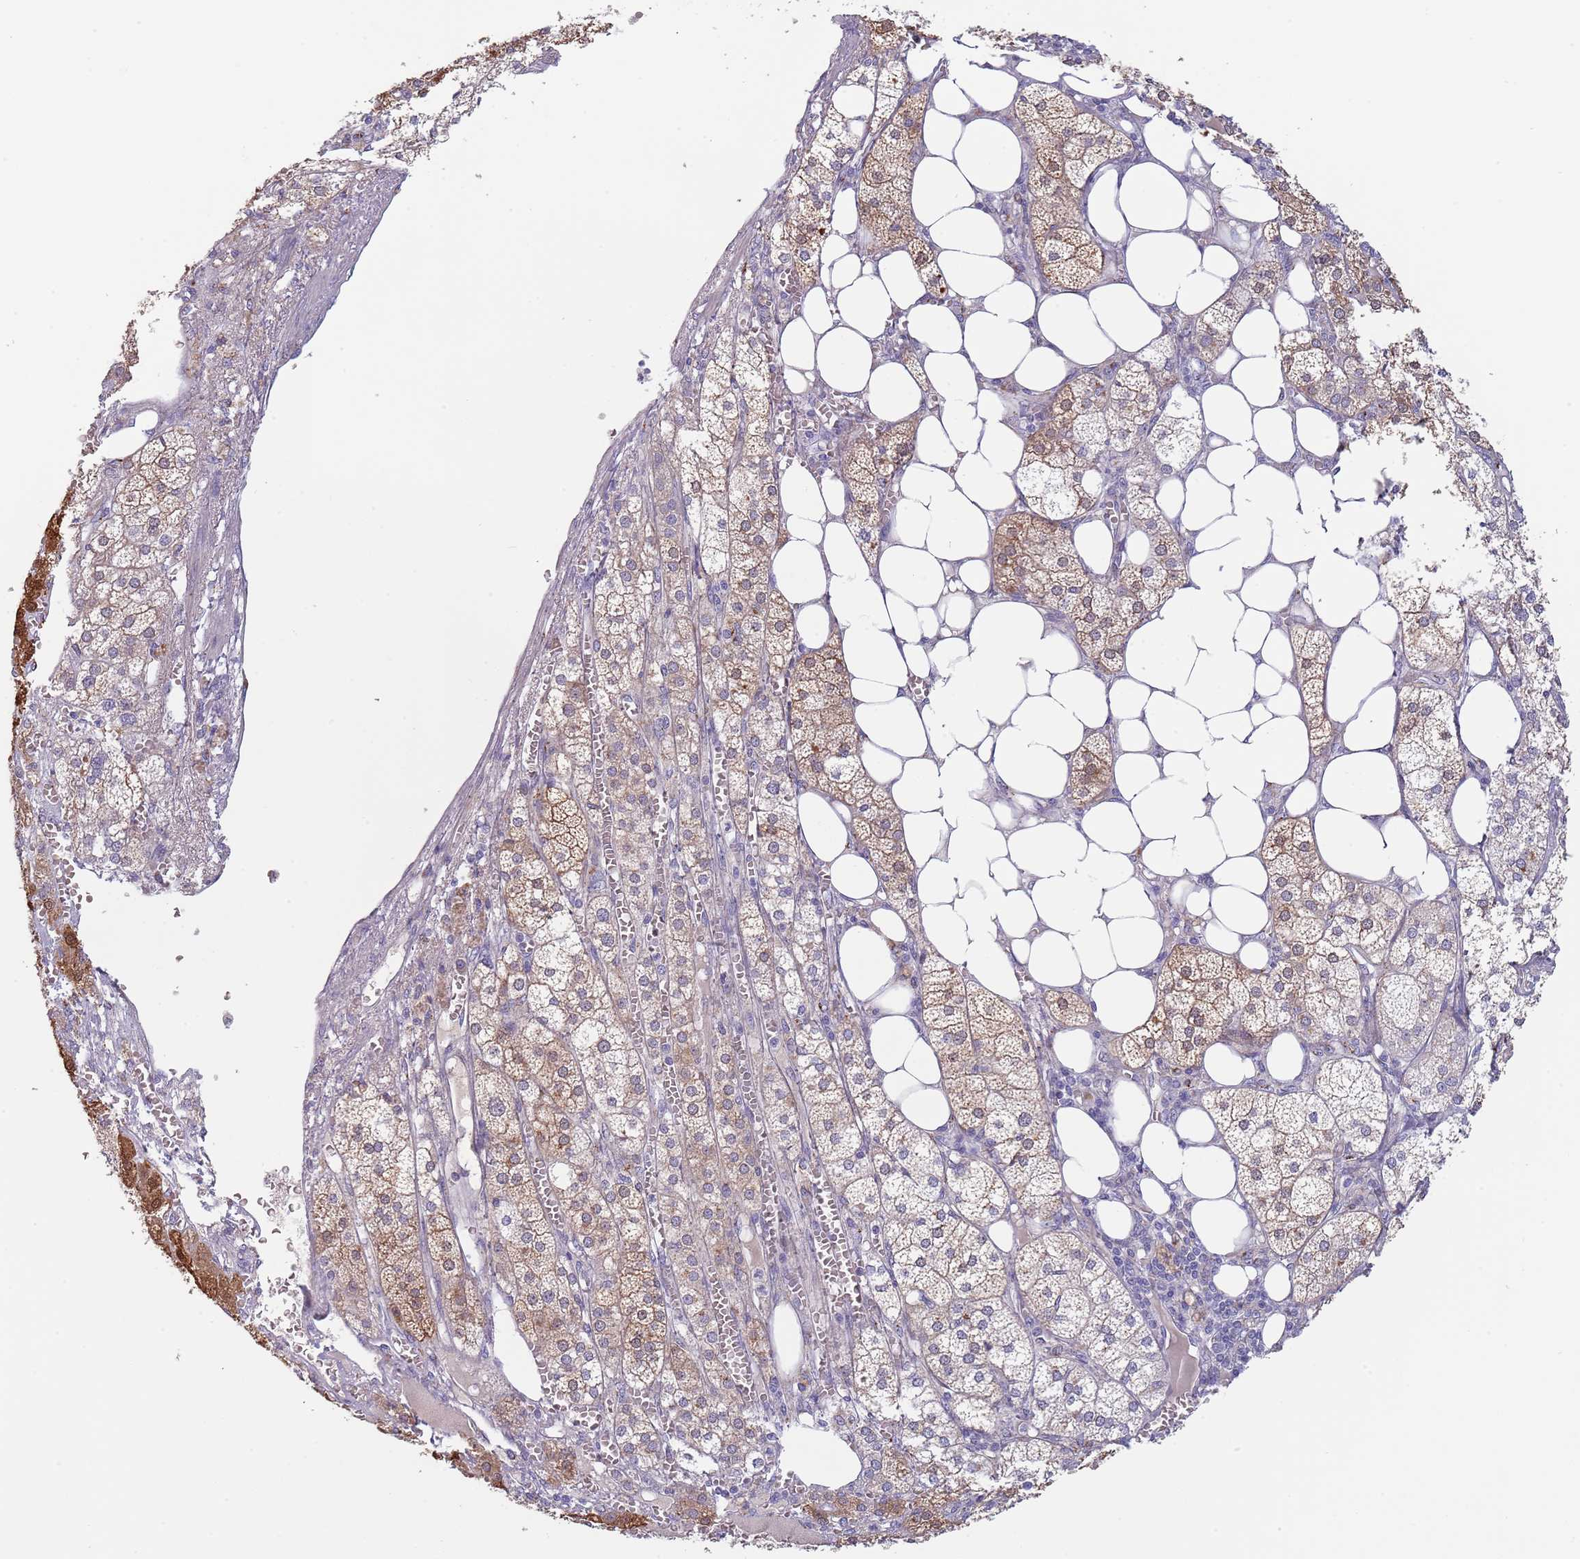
{"staining": {"intensity": "moderate", "quantity": ">75%", "location": "cytoplasmic/membranous"}, "tissue": "adrenal gland", "cell_type": "Glandular cells", "image_type": "normal", "snomed": [{"axis": "morphology", "description": "Normal tissue, NOS"}, {"axis": "topography", "description": "Adrenal gland"}], "caption": "Immunohistochemistry (IHC) (DAB) staining of normal human adrenal gland displays moderate cytoplasmic/membranous protein staining in about >75% of glandular cells.", "gene": "MAN1C1", "patient": {"sex": "female", "age": 61}}